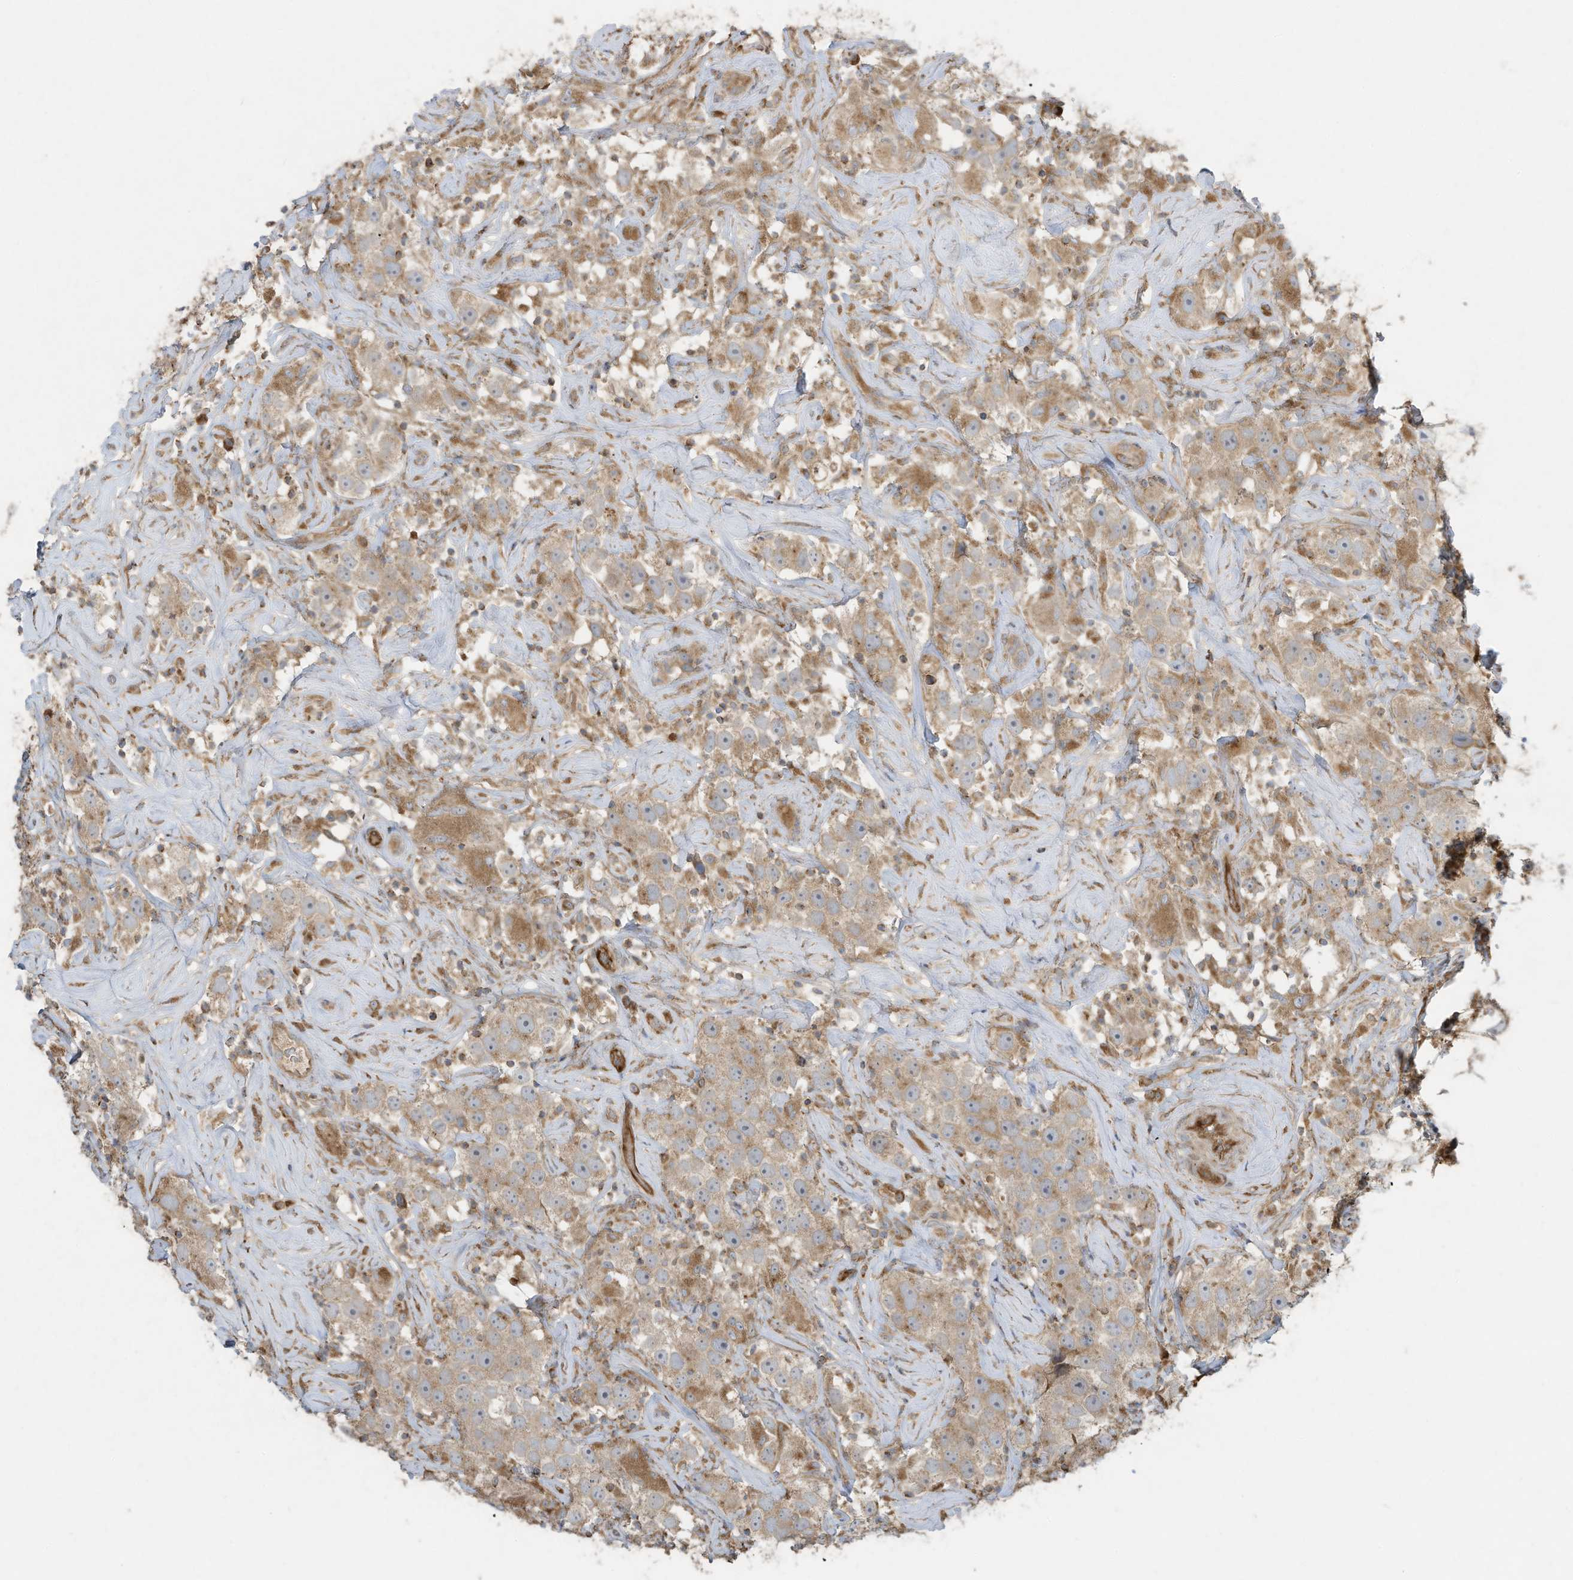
{"staining": {"intensity": "weak", "quantity": ">75%", "location": "cytoplasmic/membranous"}, "tissue": "testis cancer", "cell_type": "Tumor cells", "image_type": "cancer", "snomed": [{"axis": "morphology", "description": "Seminoma, NOS"}, {"axis": "topography", "description": "Testis"}], "caption": "Weak cytoplasmic/membranous positivity for a protein is appreciated in approximately >75% of tumor cells of seminoma (testis) using immunohistochemistry (IHC).", "gene": "SYNJ2", "patient": {"sex": "male", "age": 49}}